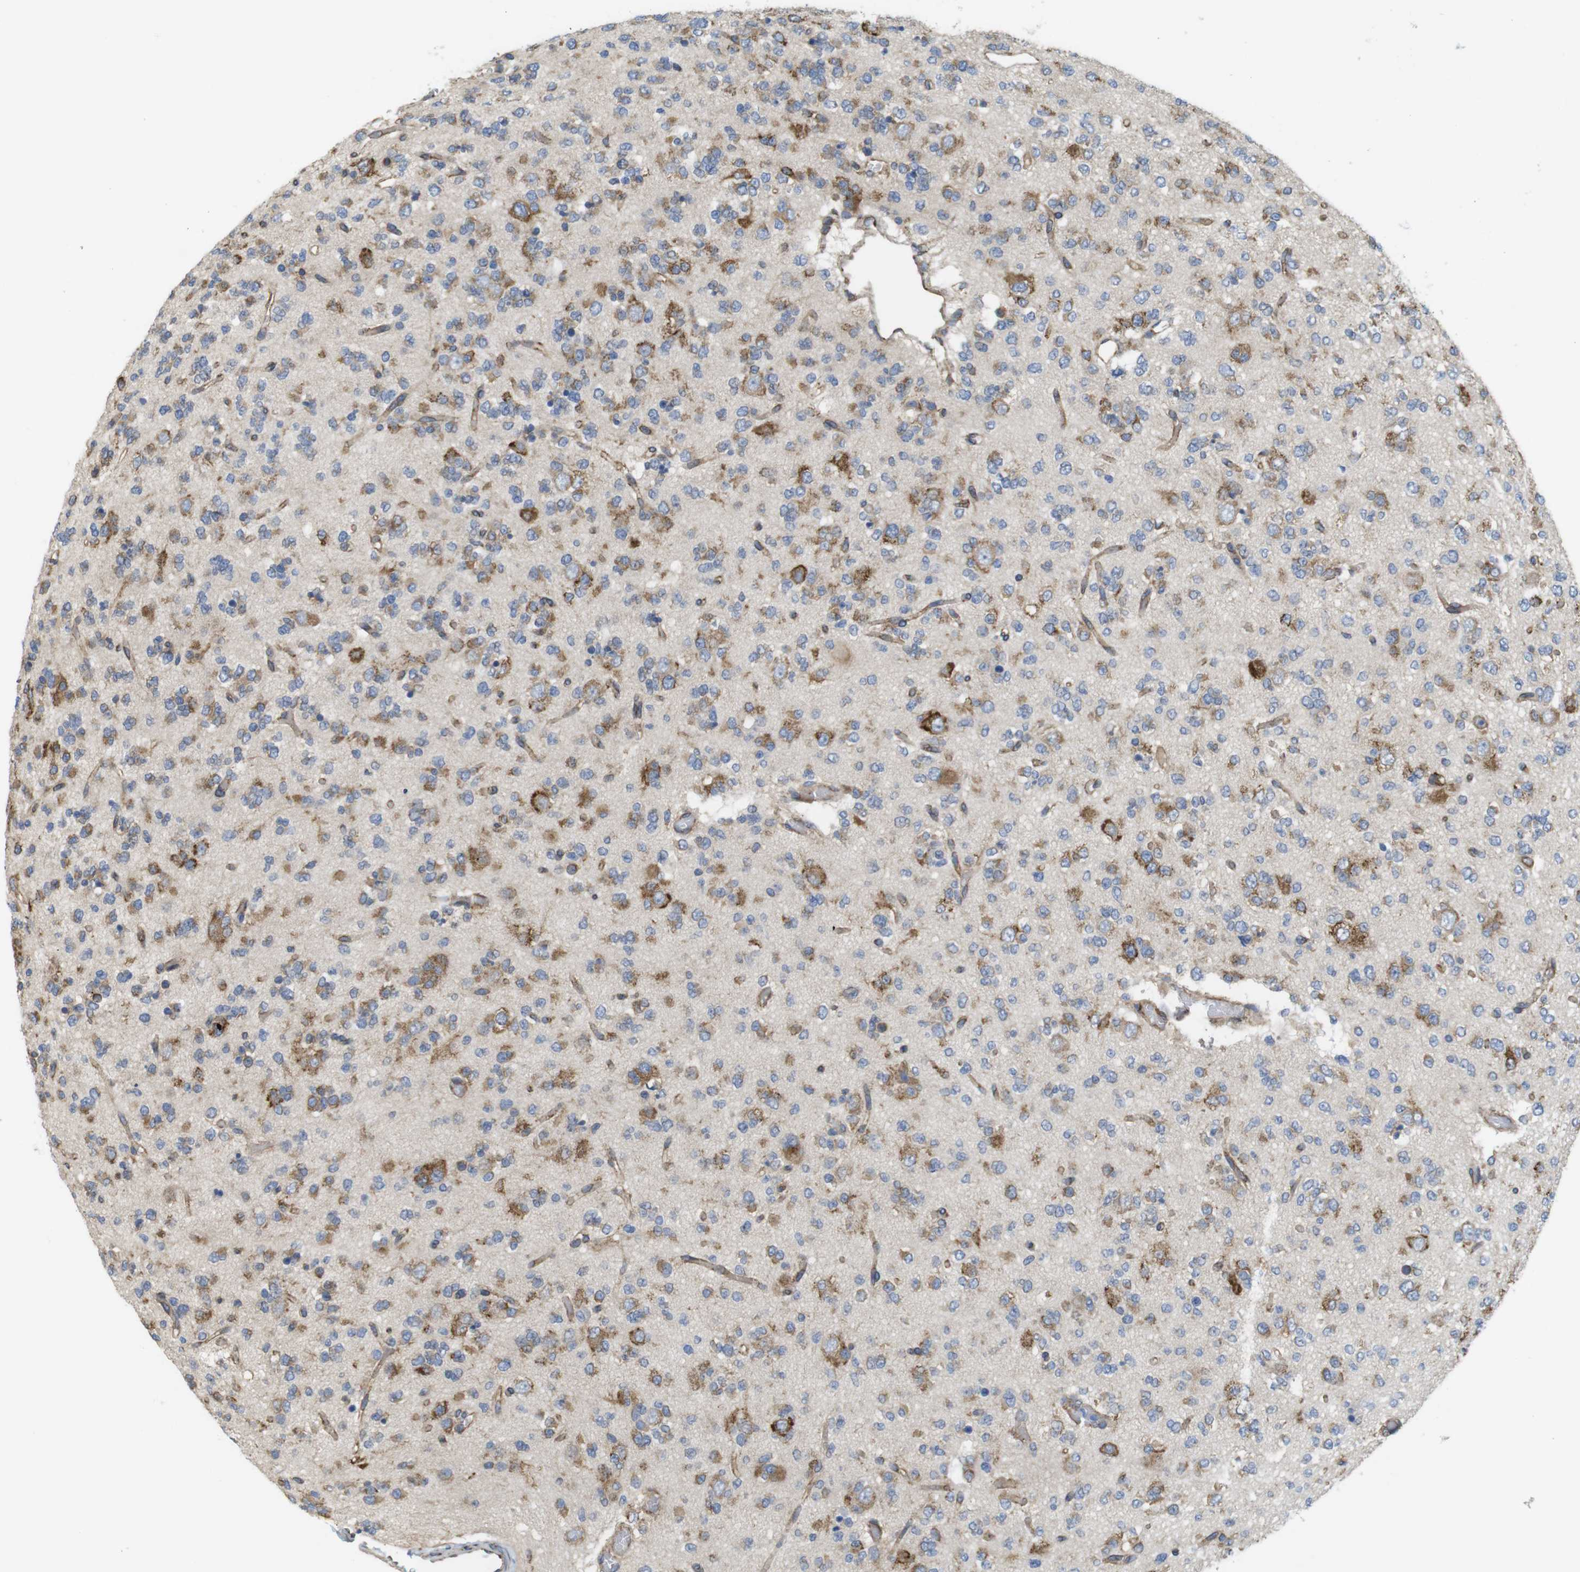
{"staining": {"intensity": "moderate", "quantity": "25%-75%", "location": "cytoplasmic/membranous"}, "tissue": "glioma", "cell_type": "Tumor cells", "image_type": "cancer", "snomed": [{"axis": "morphology", "description": "Glioma, malignant, Low grade"}, {"axis": "topography", "description": "Brain"}], "caption": "A histopathology image of human malignant glioma (low-grade) stained for a protein displays moderate cytoplasmic/membranous brown staining in tumor cells.", "gene": "PCNX2", "patient": {"sex": "male", "age": 38}}